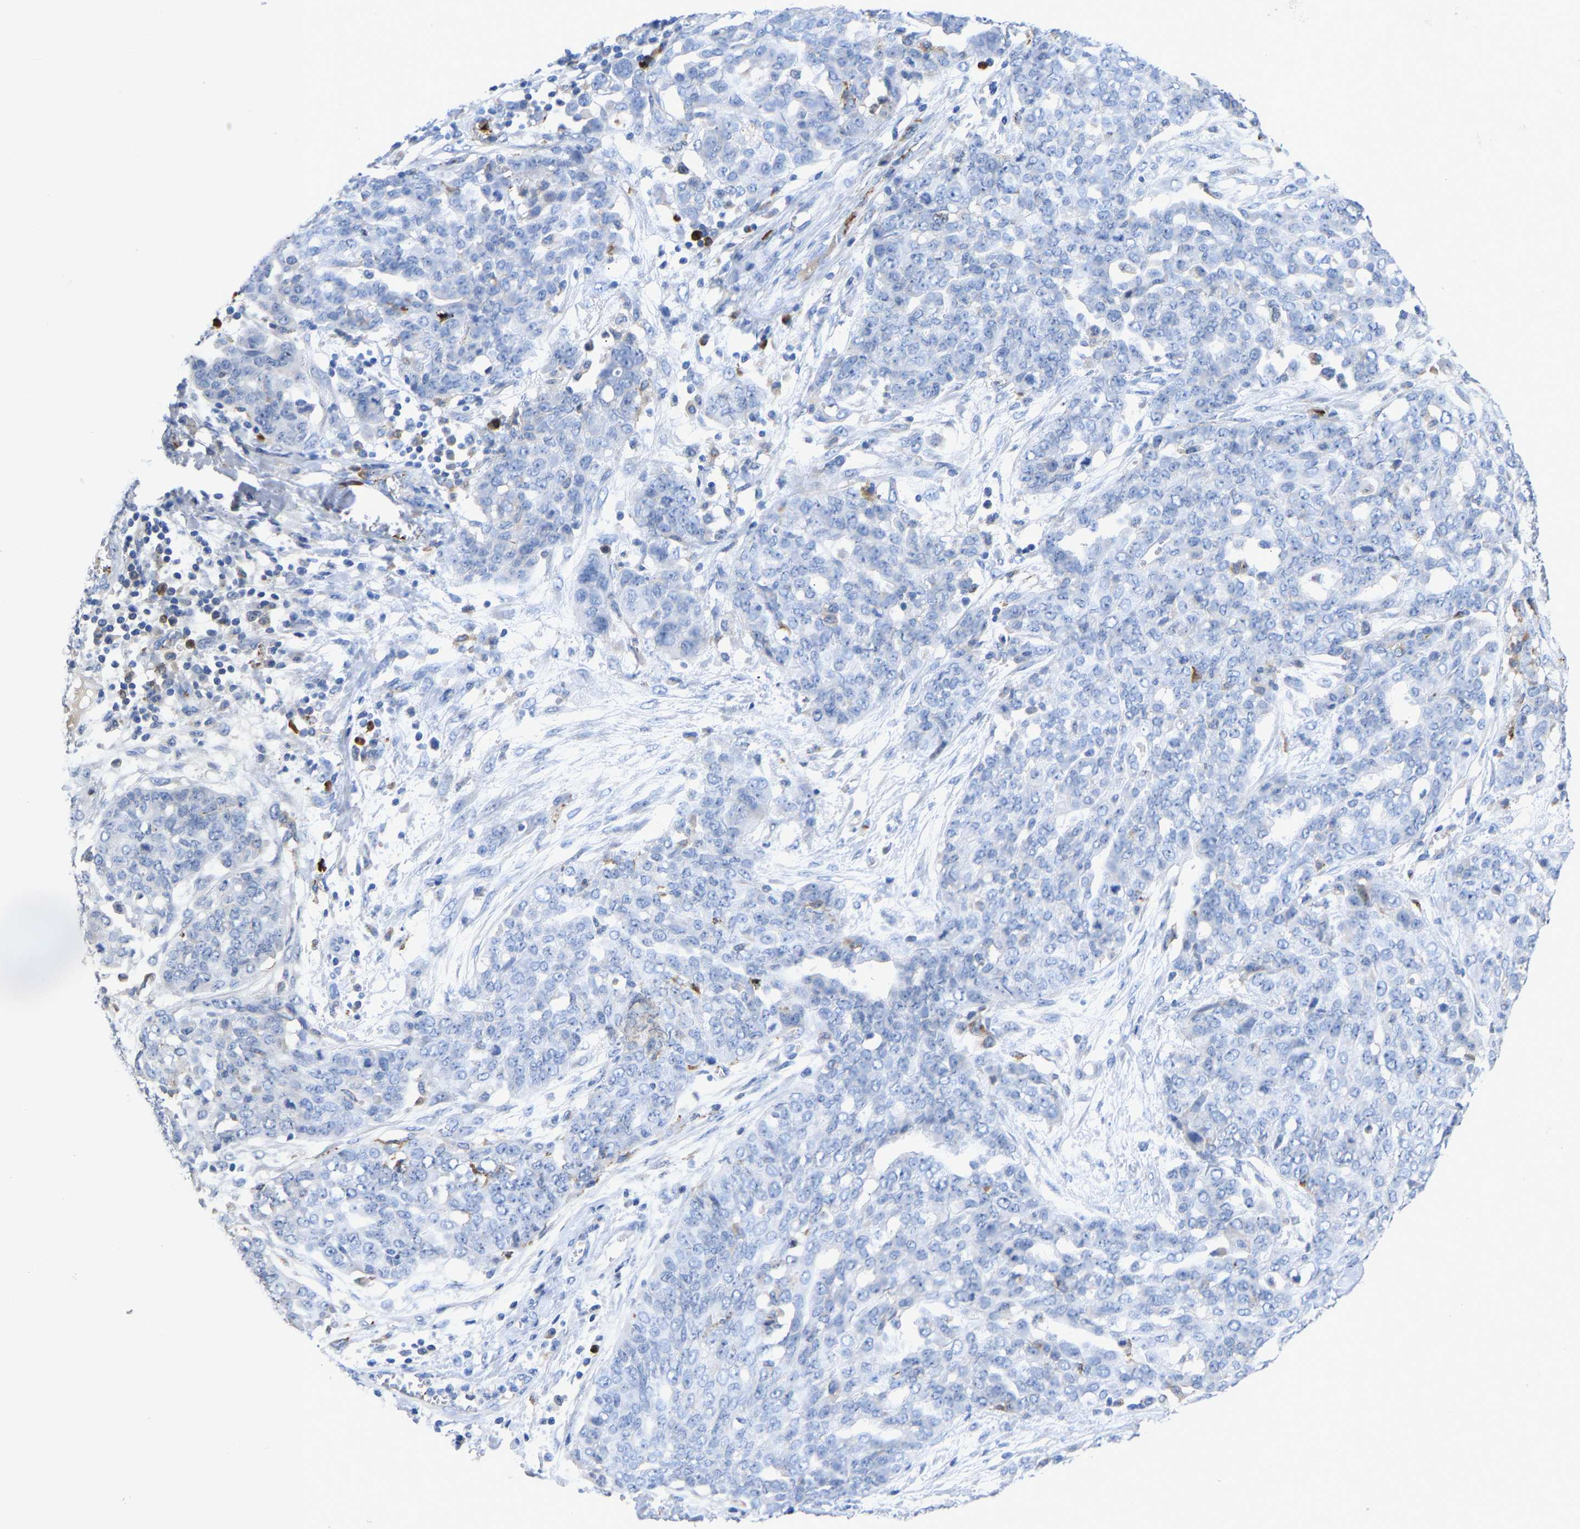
{"staining": {"intensity": "negative", "quantity": "none", "location": "none"}, "tissue": "ovarian cancer", "cell_type": "Tumor cells", "image_type": "cancer", "snomed": [{"axis": "morphology", "description": "Cystadenocarcinoma, serous, NOS"}, {"axis": "topography", "description": "Soft tissue"}, {"axis": "topography", "description": "Ovary"}], "caption": "The photomicrograph exhibits no significant positivity in tumor cells of ovarian cancer.", "gene": "FGF18", "patient": {"sex": "female", "age": 57}}